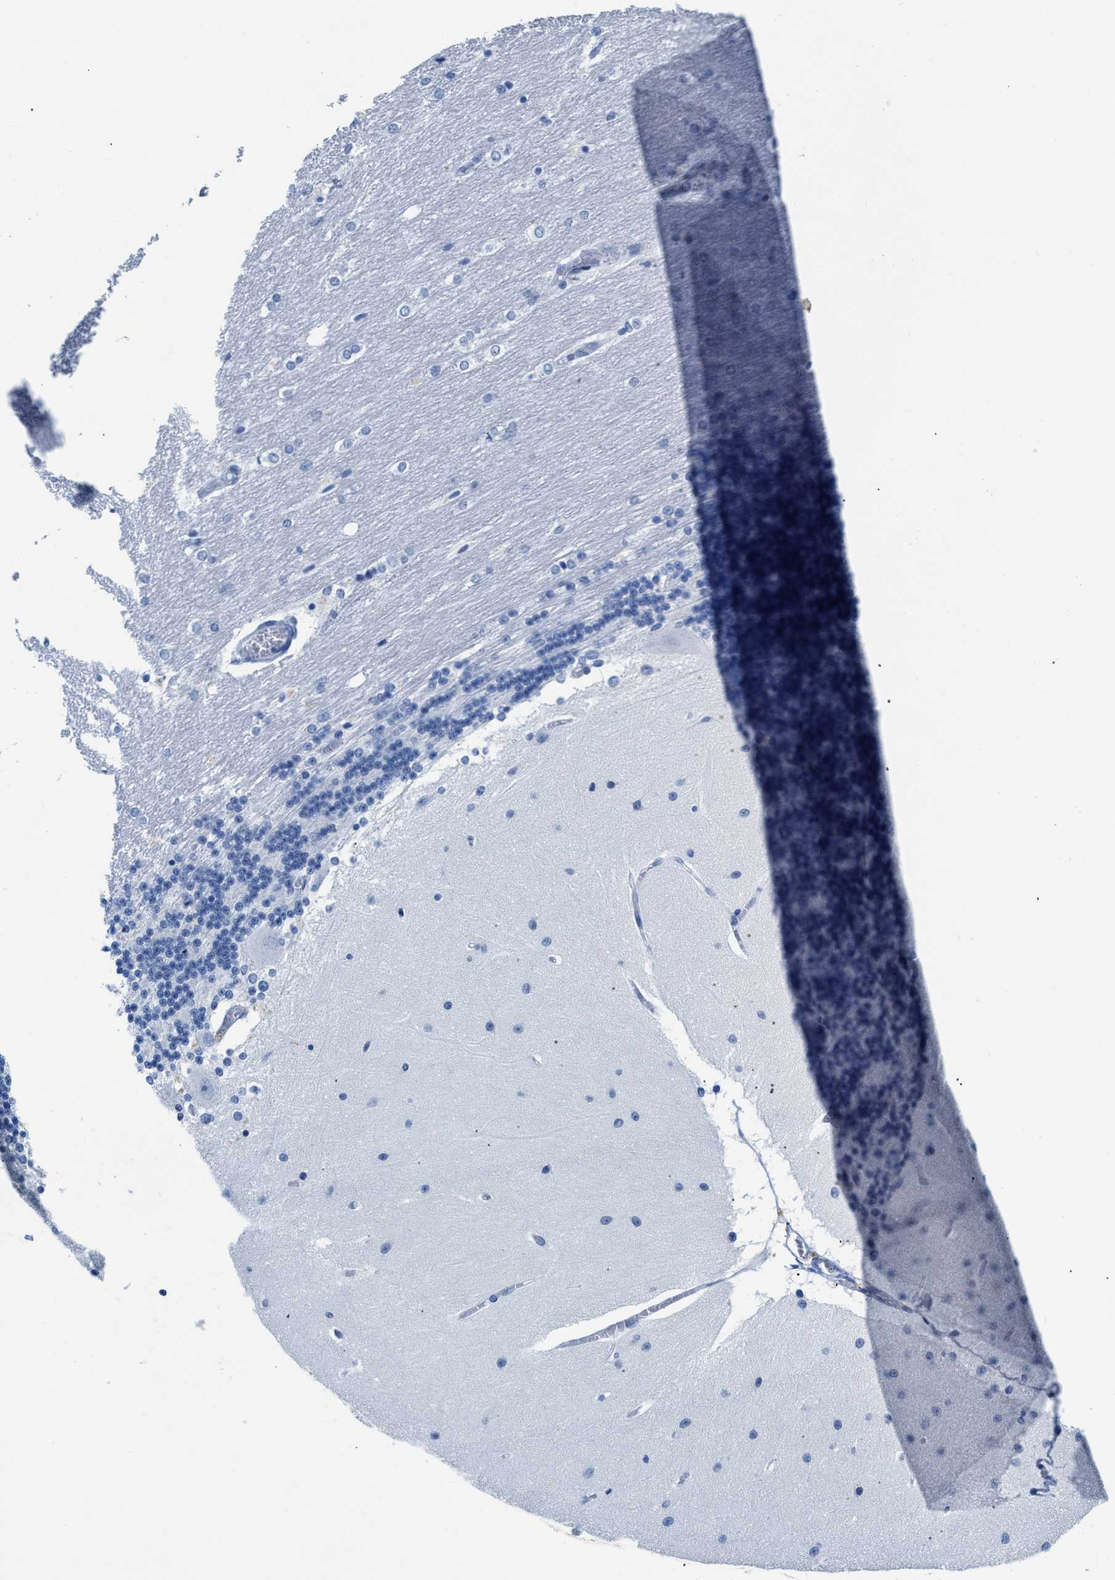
{"staining": {"intensity": "negative", "quantity": "none", "location": "none"}, "tissue": "cerebellum", "cell_type": "Cells in granular layer", "image_type": "normal", "snomed": [{"axis": "morphology", "description": "Normal tissue, NOS"}, {"axis": "topography", "description": "Cerebellum"}], "caption": "A high-resolution photomicrograph shows IHC staining of normal cerebellum, which displays no significant staining in cells in granular layer. Brightfield microscopy of IHC stained with DAB (brown) and hematoxylin (blue), captured at high magnification.", "gene": "NFATC2", "patient": {"sex": "female", "age": 54}}